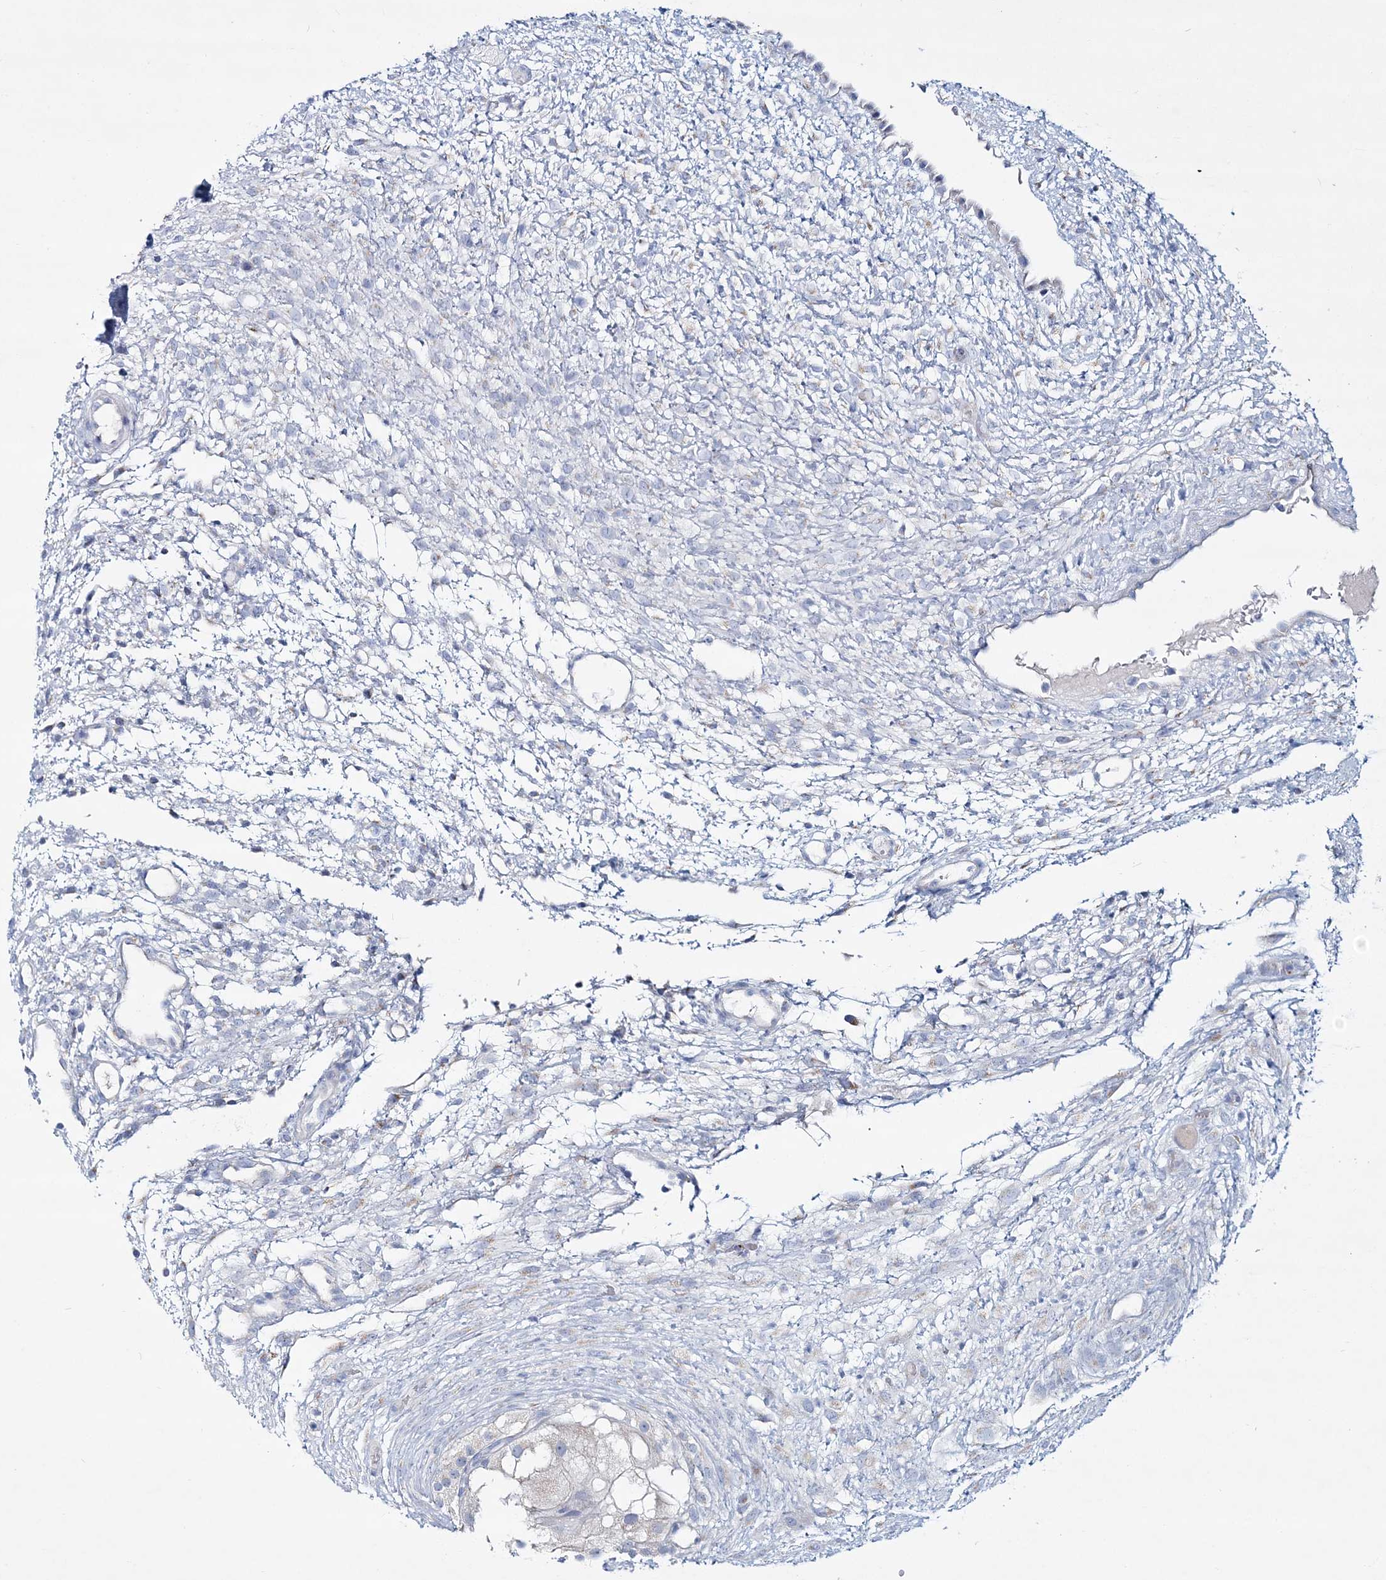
{"staining": {"intensity": "moderate", "quantity": "25%-75%", "location": "cytoplasmic/membranous"}, "tissue": "ovary", "cell_type": "Follicle cells", "image_type": "normal", "snomed": [{"axis": "morphology", "description": "Normal tissue, NOS"}, {"axis": "morphology", "description": "Cyst, NOS"}, {"axis": "topography", "description": "Ovary"}], "caption": "High-magnification brightfield microscopy of normal ovary stained with DAB (brown) and counterstained with hematoxylin (blue). follicle cells exhibit moderate cytoplasmic/membranous positivity is appreciated in approximately25%-75% of cells.", "gene": "ADGRL1", "patient": {"sex": "female", "age": 18}}